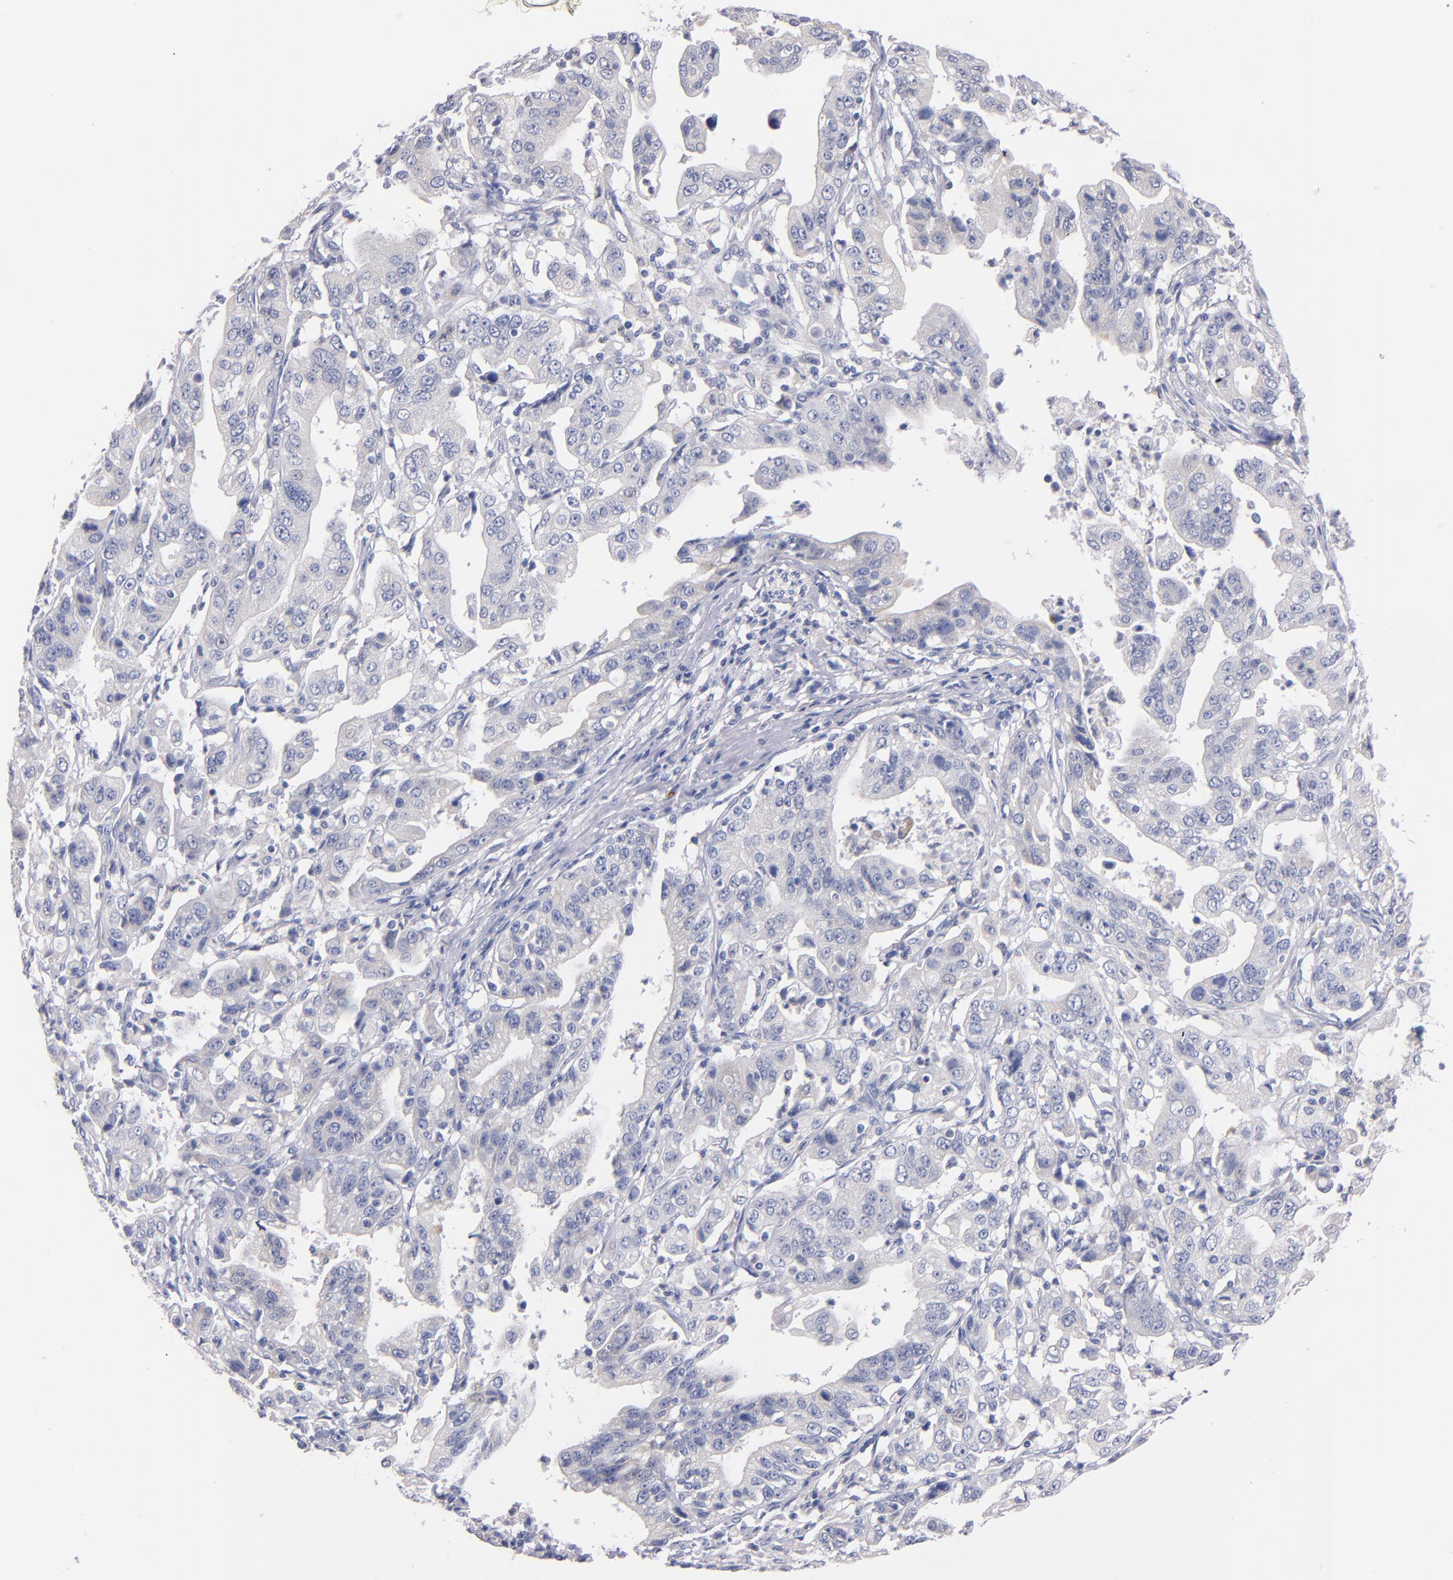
{"staining": {"intensity": "negative", "quantity": "none", "location": "none"}, "tissue": "stomach cancer", "cell_type": "Tumor cells", "image_type": "cancer", "snomed": [{"axis": "morphology", "description": "Adenocarcinoma, NOS"}, {"axis": "topography", "description": "Stomach, upper"}], "caption": "An immunohistochemistry (IHC) image of stomach adenocarcinoma is shown. There is no staining in tumor cells of stomach adenocarcinoma. (DAB (3,3'-diaminobenzidine) immunohistochemistry (IHC) visualized using brightfield microscopy, high magnification).", "gene": "CNTNAP2", "patient": {"sex": "female", "age": 50}}